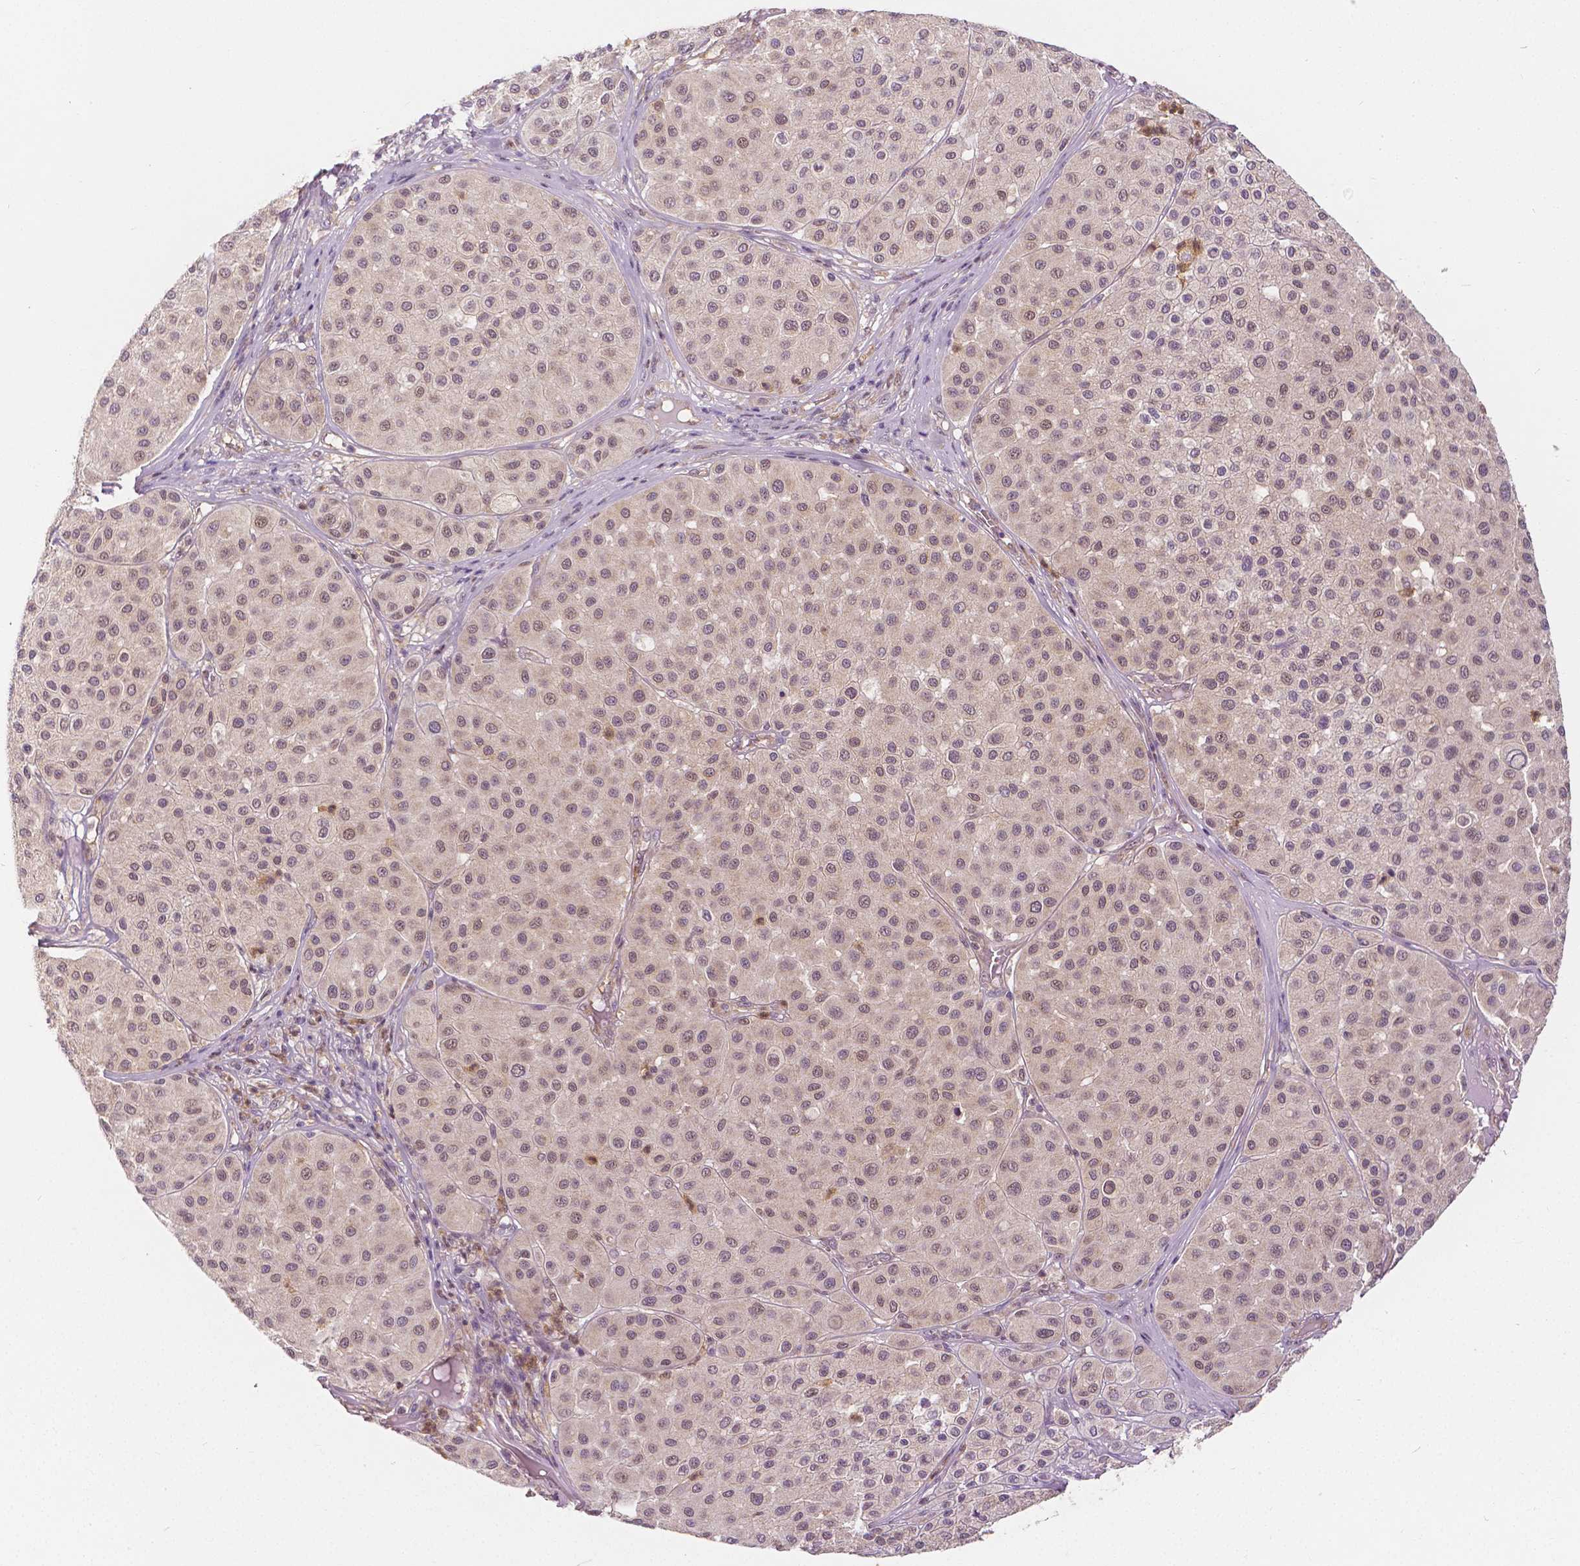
{"staining": {"intensity": "weak", "quantity": ">75%", "location": "nuclear"}, "tissue": "melanoma", "cell_type": "Tumor cells", "image_type": "cancer", "snomed": [{"axis": "morphology", "description": "Malignant melanoma, Metastatic site"}, {"axis": "topography", "description": "Smooth muscle"}], "caption": "Immunohistochemistry (DAB) staining of malignant melanoma (metastatic site) reveals weak nuclear protein expression in about >75% of tumor cells.", "gene": "NAPRT", "patient": {"sex": "male", "age": 41}}